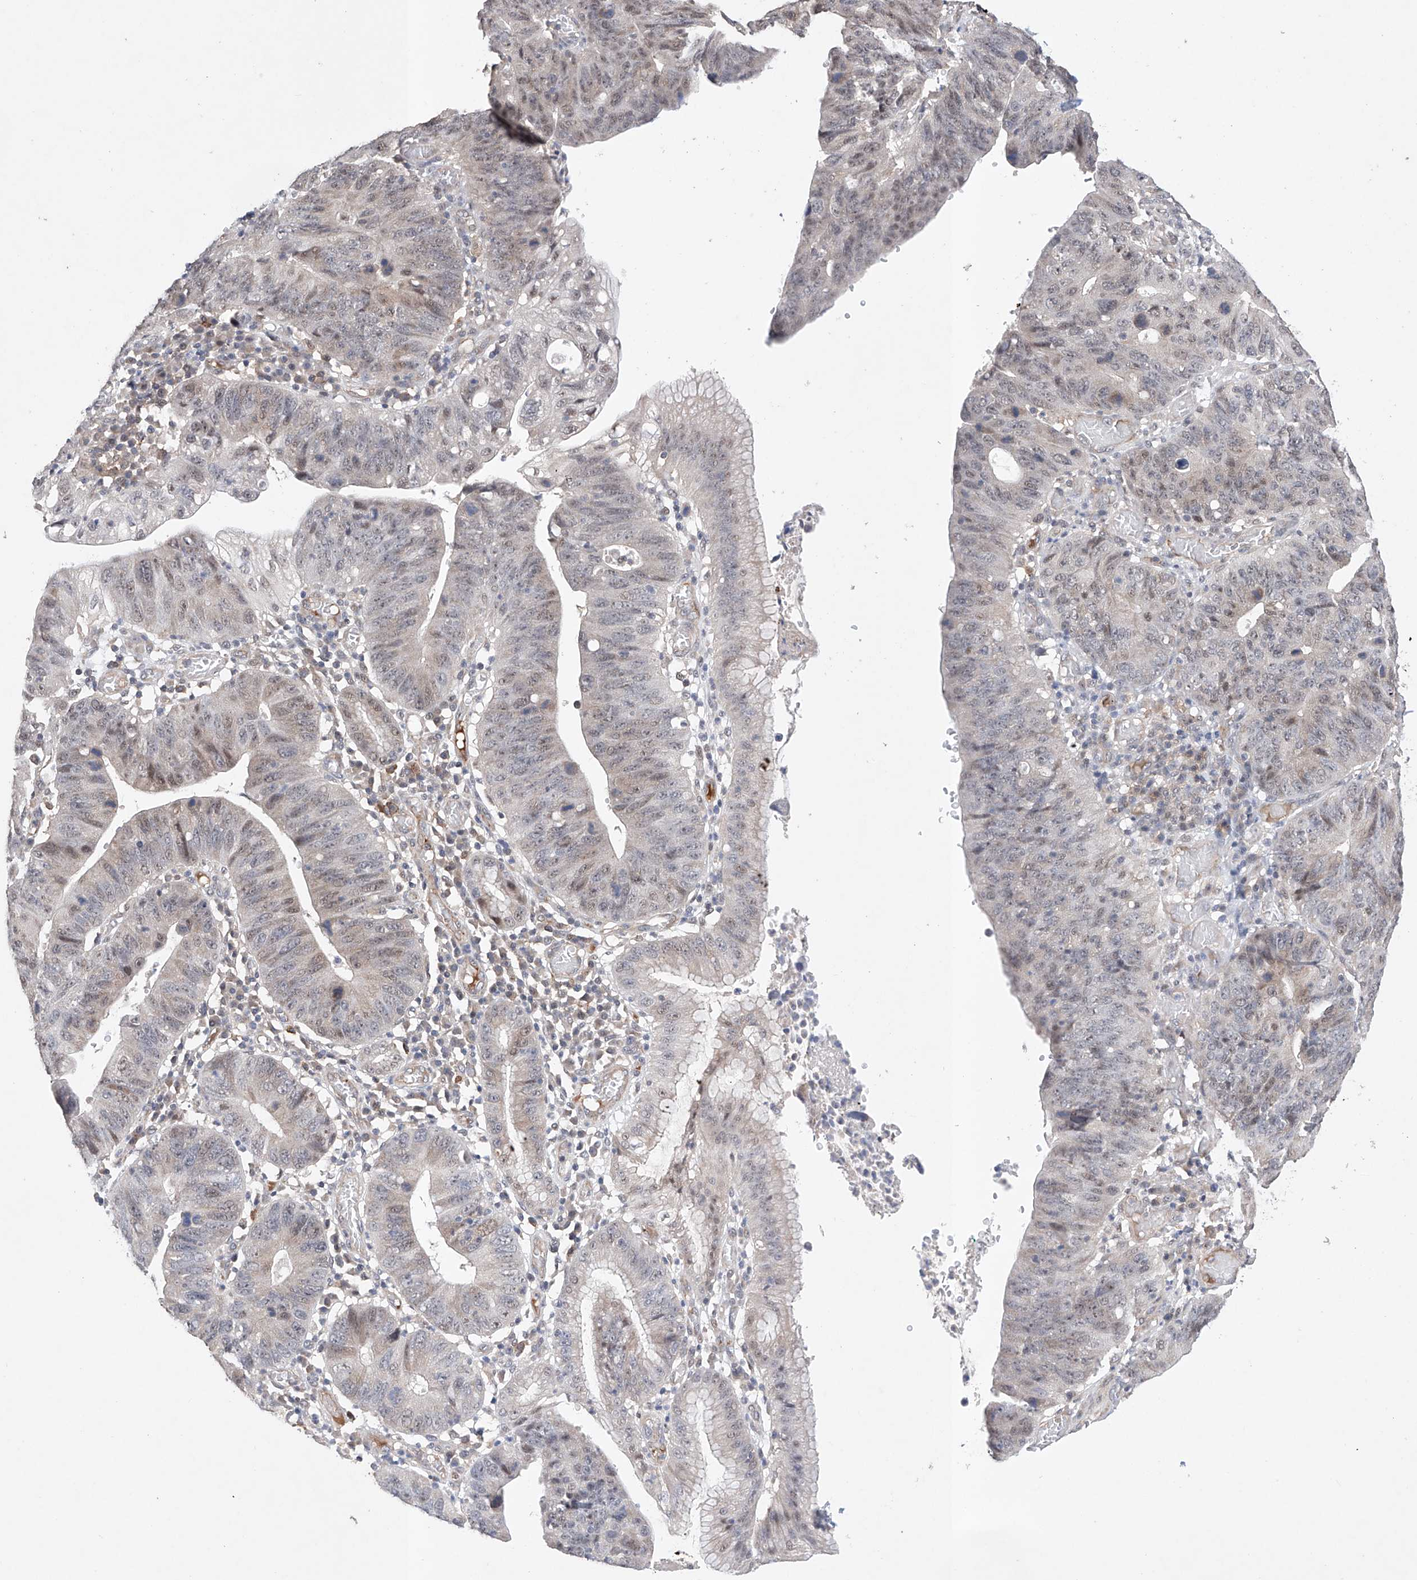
{"staining": {"intensity": "weak", "quantity": "25%-75%", "location": "nuclear"}, "tissue": "stomach cancer", "cell_type": "Tumor cells", "image_type": "cancer", "snomed": [{"axis": "morphology", "description": "Adenocarcinoma, NOS"}, {"axis": "topography", "description": "Stomach"}], "caption": "Weak nuclear protein expression is present in approximately 25%-75% of tumor cells in stomach adenocarcinoma. The staining is performed using DAB (3,3'-diaminobenzidine) brown chromogen to label protein expression. The nuclei are counter-stained blue using hematoxylin.", "gene": "AFG1L", "patient": {"sex": "male", "age": 59}}